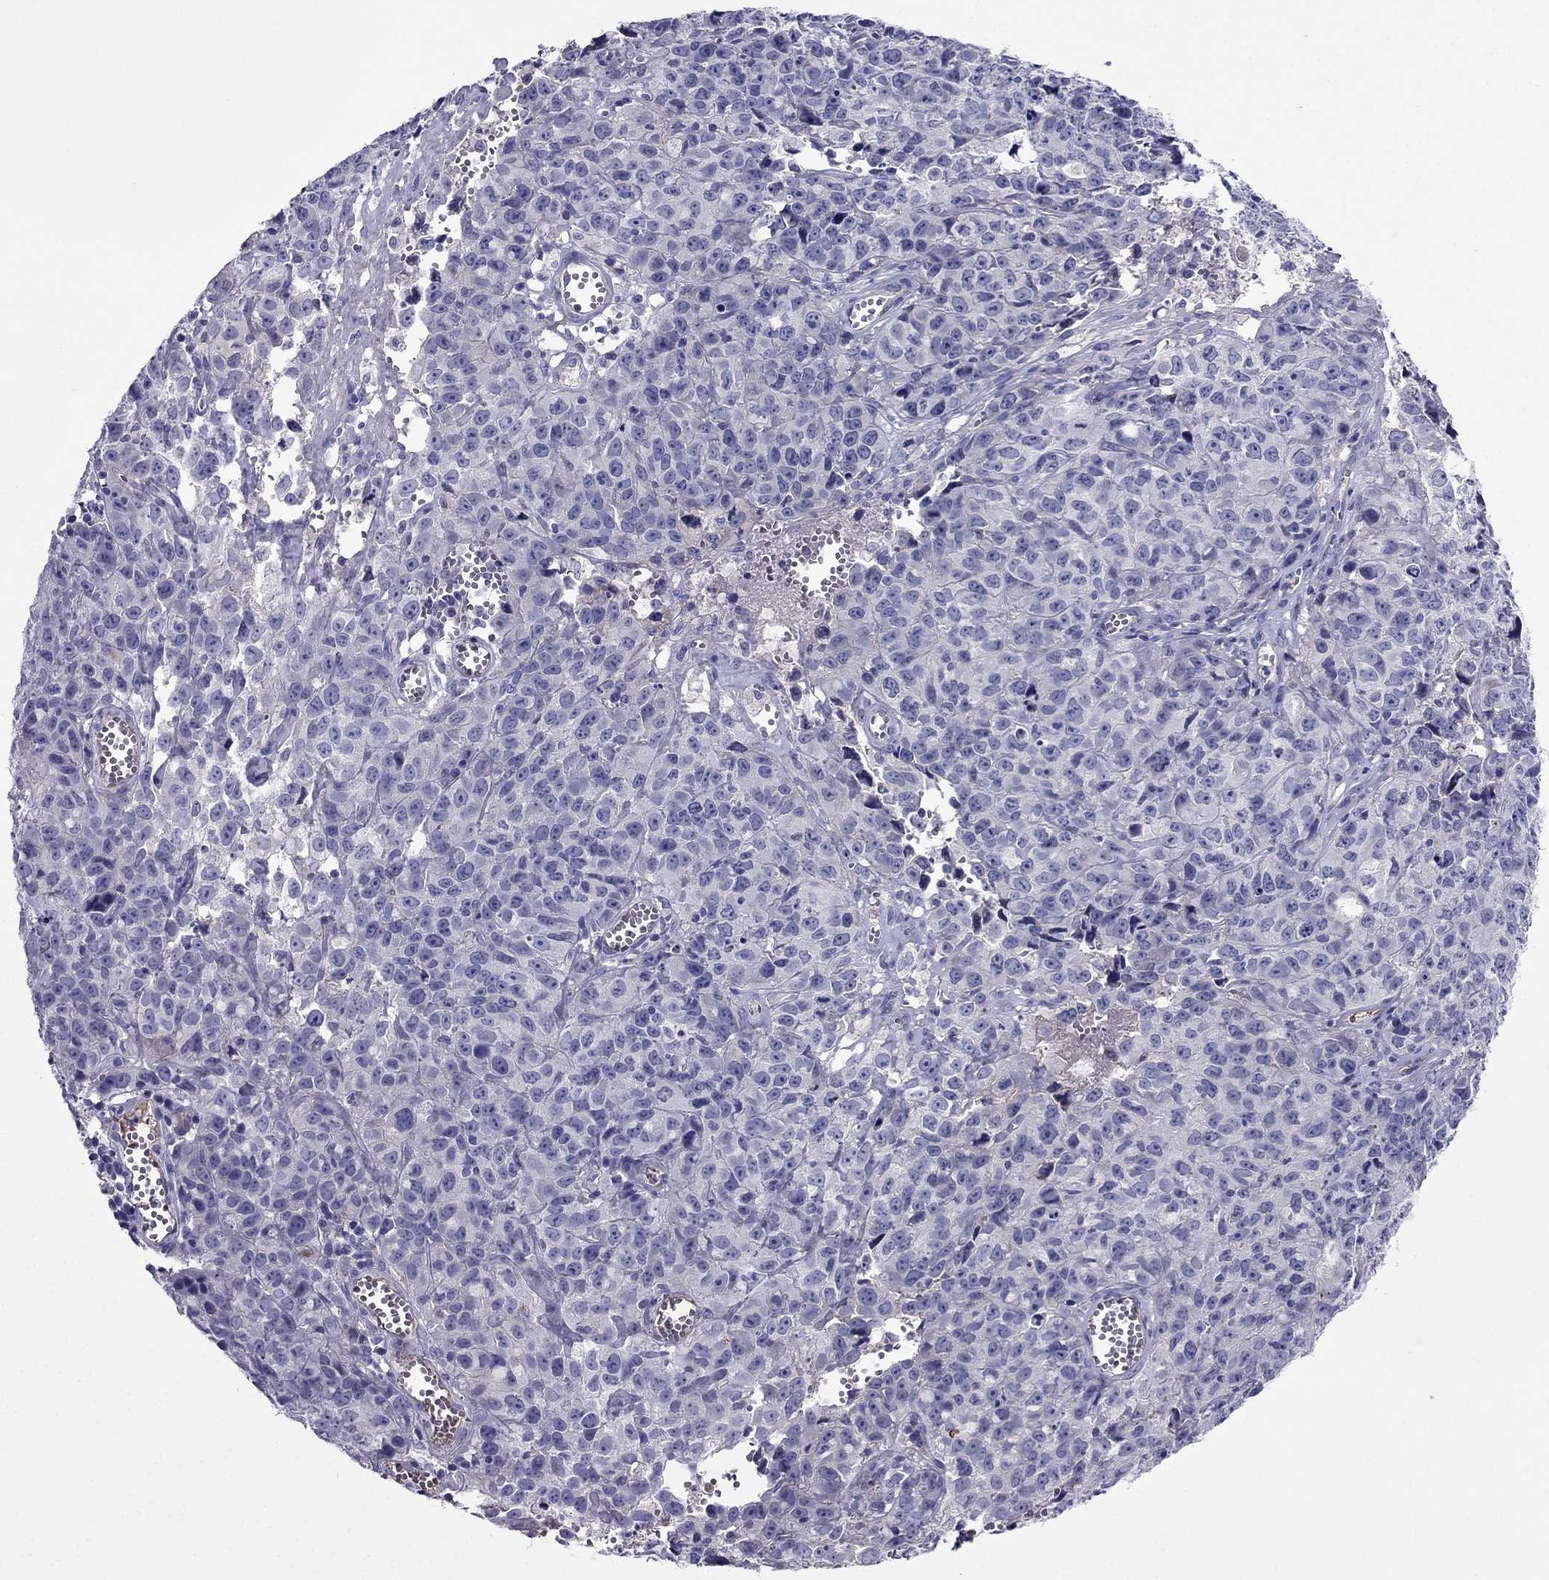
{"staining": {"intensity": "negative", "quantity": "none", "location": "none"}, "tissue": "cervical cancer", "cell_type": "Tumor cells", "image_type": "cancer", "snomed": [{"axis": "morphology", "description": "Squamous cell carcinoma, NOS"}, {"axis": "topography", "description": "Cervix"}], "caption": "Tumor cells show no significant protein expression in cervical squamous cell carcinoma.", "gene": "TBC1D21", "patient": {"sex": "female", "age": 28}}